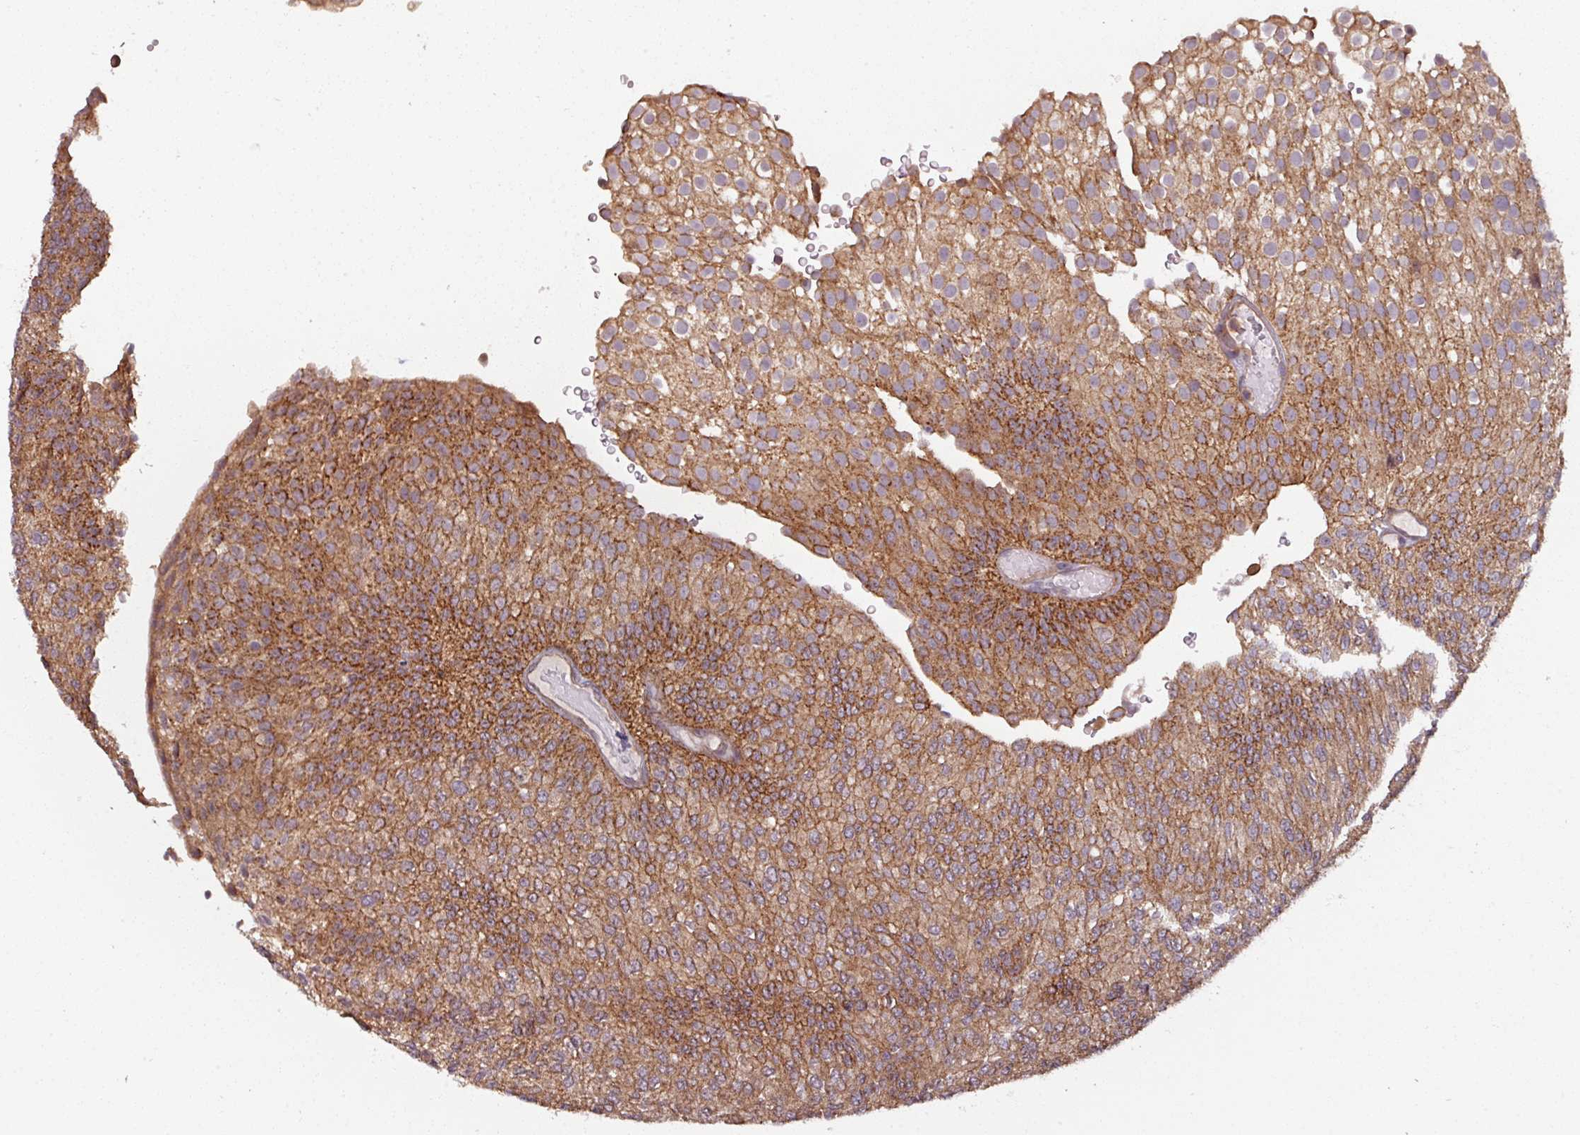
{"staining": {"intensity": "moderate", "quantity": ">75%", "location": "cytoplasmic/membranous"}, "tissue": "urothelial cancer", "cell_type": "Tumor cells", "image_type": "cancer", "snomed": [{"axis": "morphology", "description": "Urothelial carcinoma, Low grade"}, {"axis": "topography", "description": "Urinary bladder"}], "caption": "A medium amount of moderate cytoplasmic/membranous expression is seen in about >75% of tumor cells in urothelial cancer tissue. The staining is performed using DAB (3,3'-diaminobenzidine) brown chromogen to label protein expression. The nuclei are counter-stained blue using hematoxylin.", "gene": "TUSC3", "patient": {"sex": "male", "age": 78}}